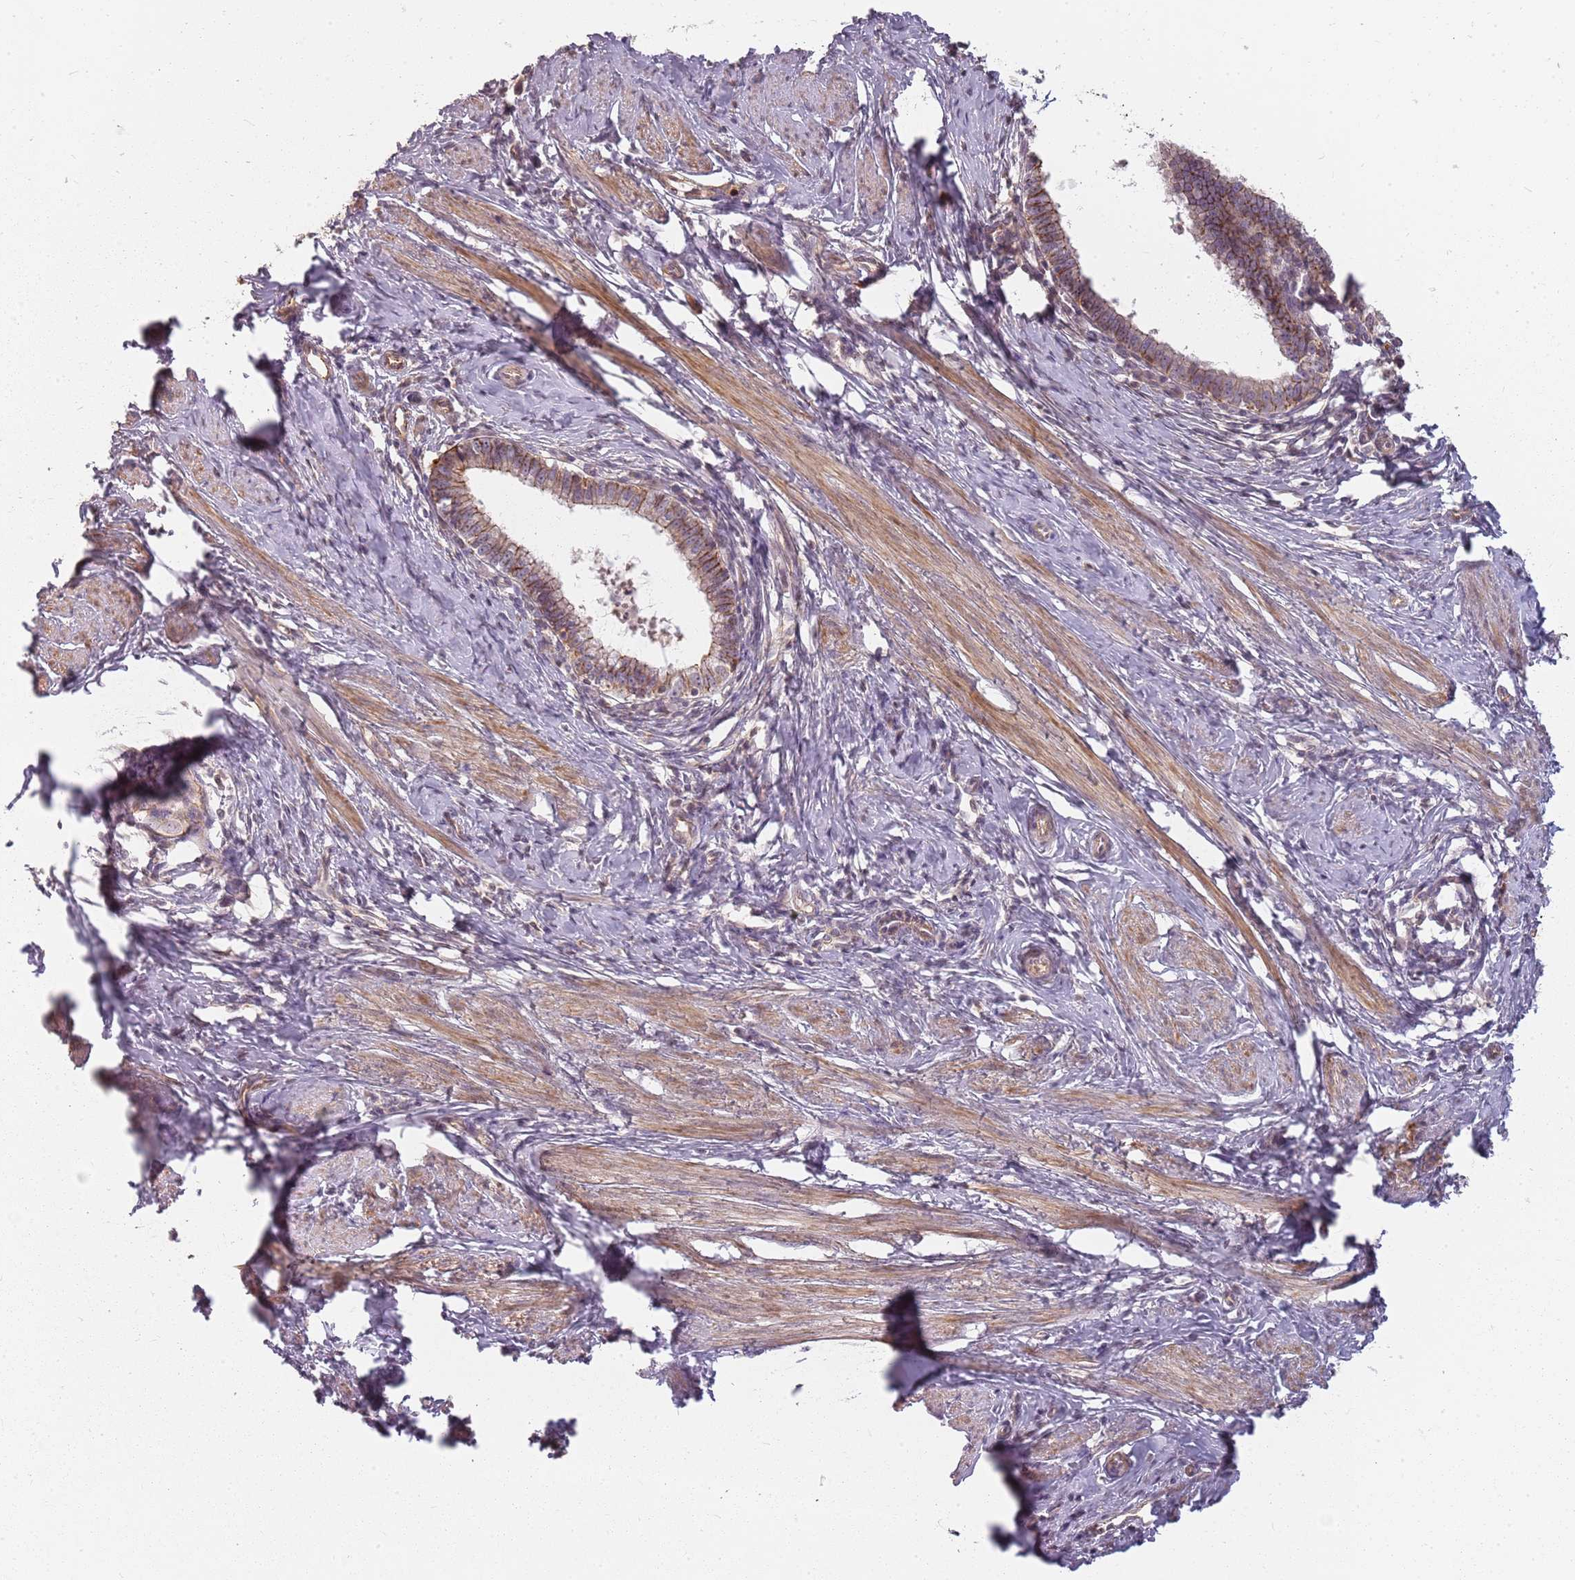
{"staining": {"intensity": "moderate", "quantity": "25%-75%", "location": "cytoplasmic/membranous"}, "tissue": "cervical cancer", "cell_type": "Tumor cells", "image_type": "cancer", "snomed": [{"axis": "morphology", "description": "Adenocarcinoma, NOS"}, {"axis": "topography", "description": "Cervix"}], "caption": "This micrograph displays IHC staining of cervical cancer (adenocarcinoma), with medium moderate cytoplasmic/membranous staining in approximately 25%-75% of tumor cells.", "gene": "PPP1R14C", "patient": {"sex": "female", "age": 36}}